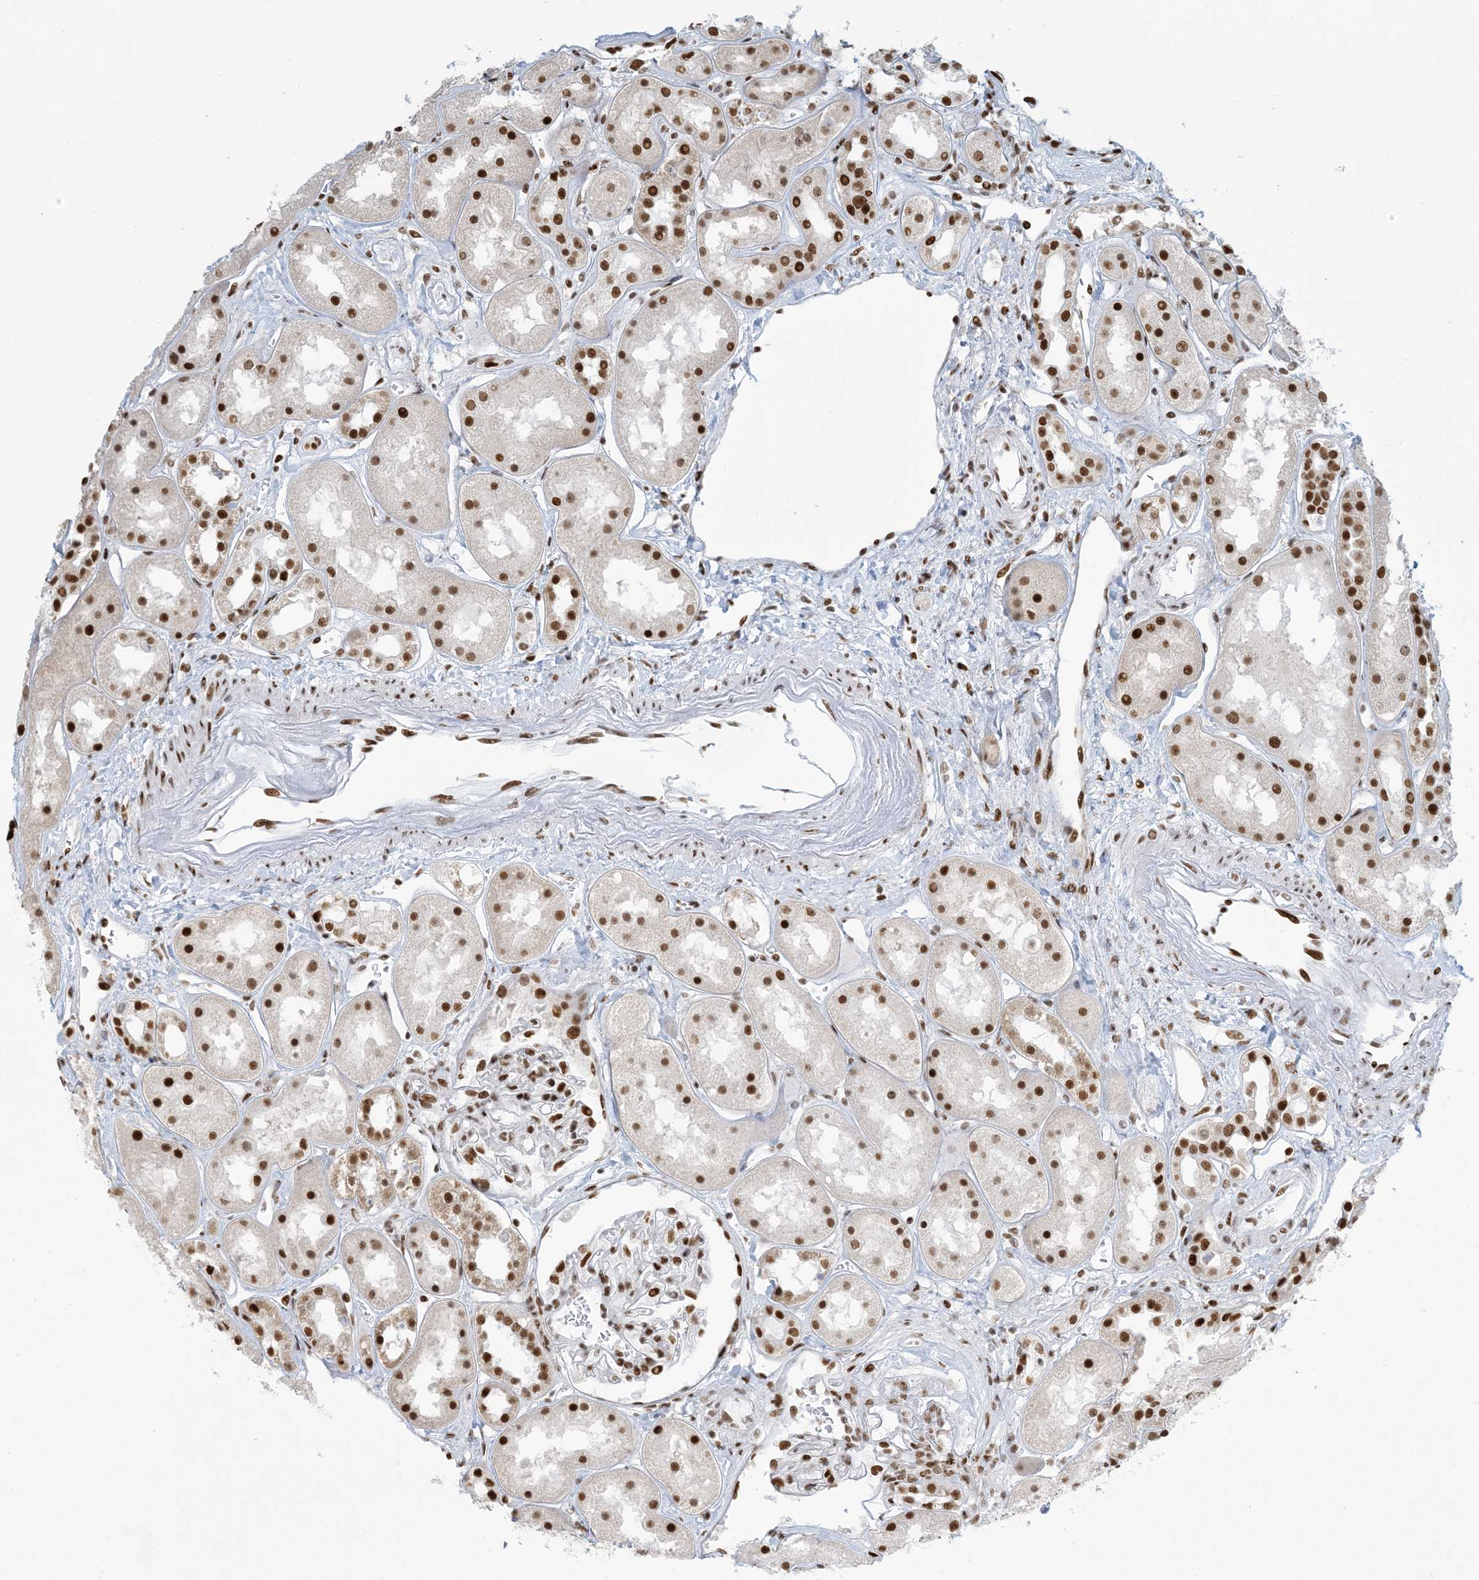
{"staining": {"intensity": "strong", "quantity": ">75%", "location": "nuclear"}, "tissue": "kidney", "cell_type": "Cells in glomeruli", "image_type": "normal", "snomed": [{"axis": "morphology", "description": "Normal tissue, NOS"}, {"axis": "topography", "description": "Kidney"}], "caption": "This histopathology image demonstrates immunohistochemistry staining of normal kidney, with high strong nuclear staining in about >75% of cells in glomeruli.", "gene": "STAG1", "patient": {"sex": "male", "age": 70}}